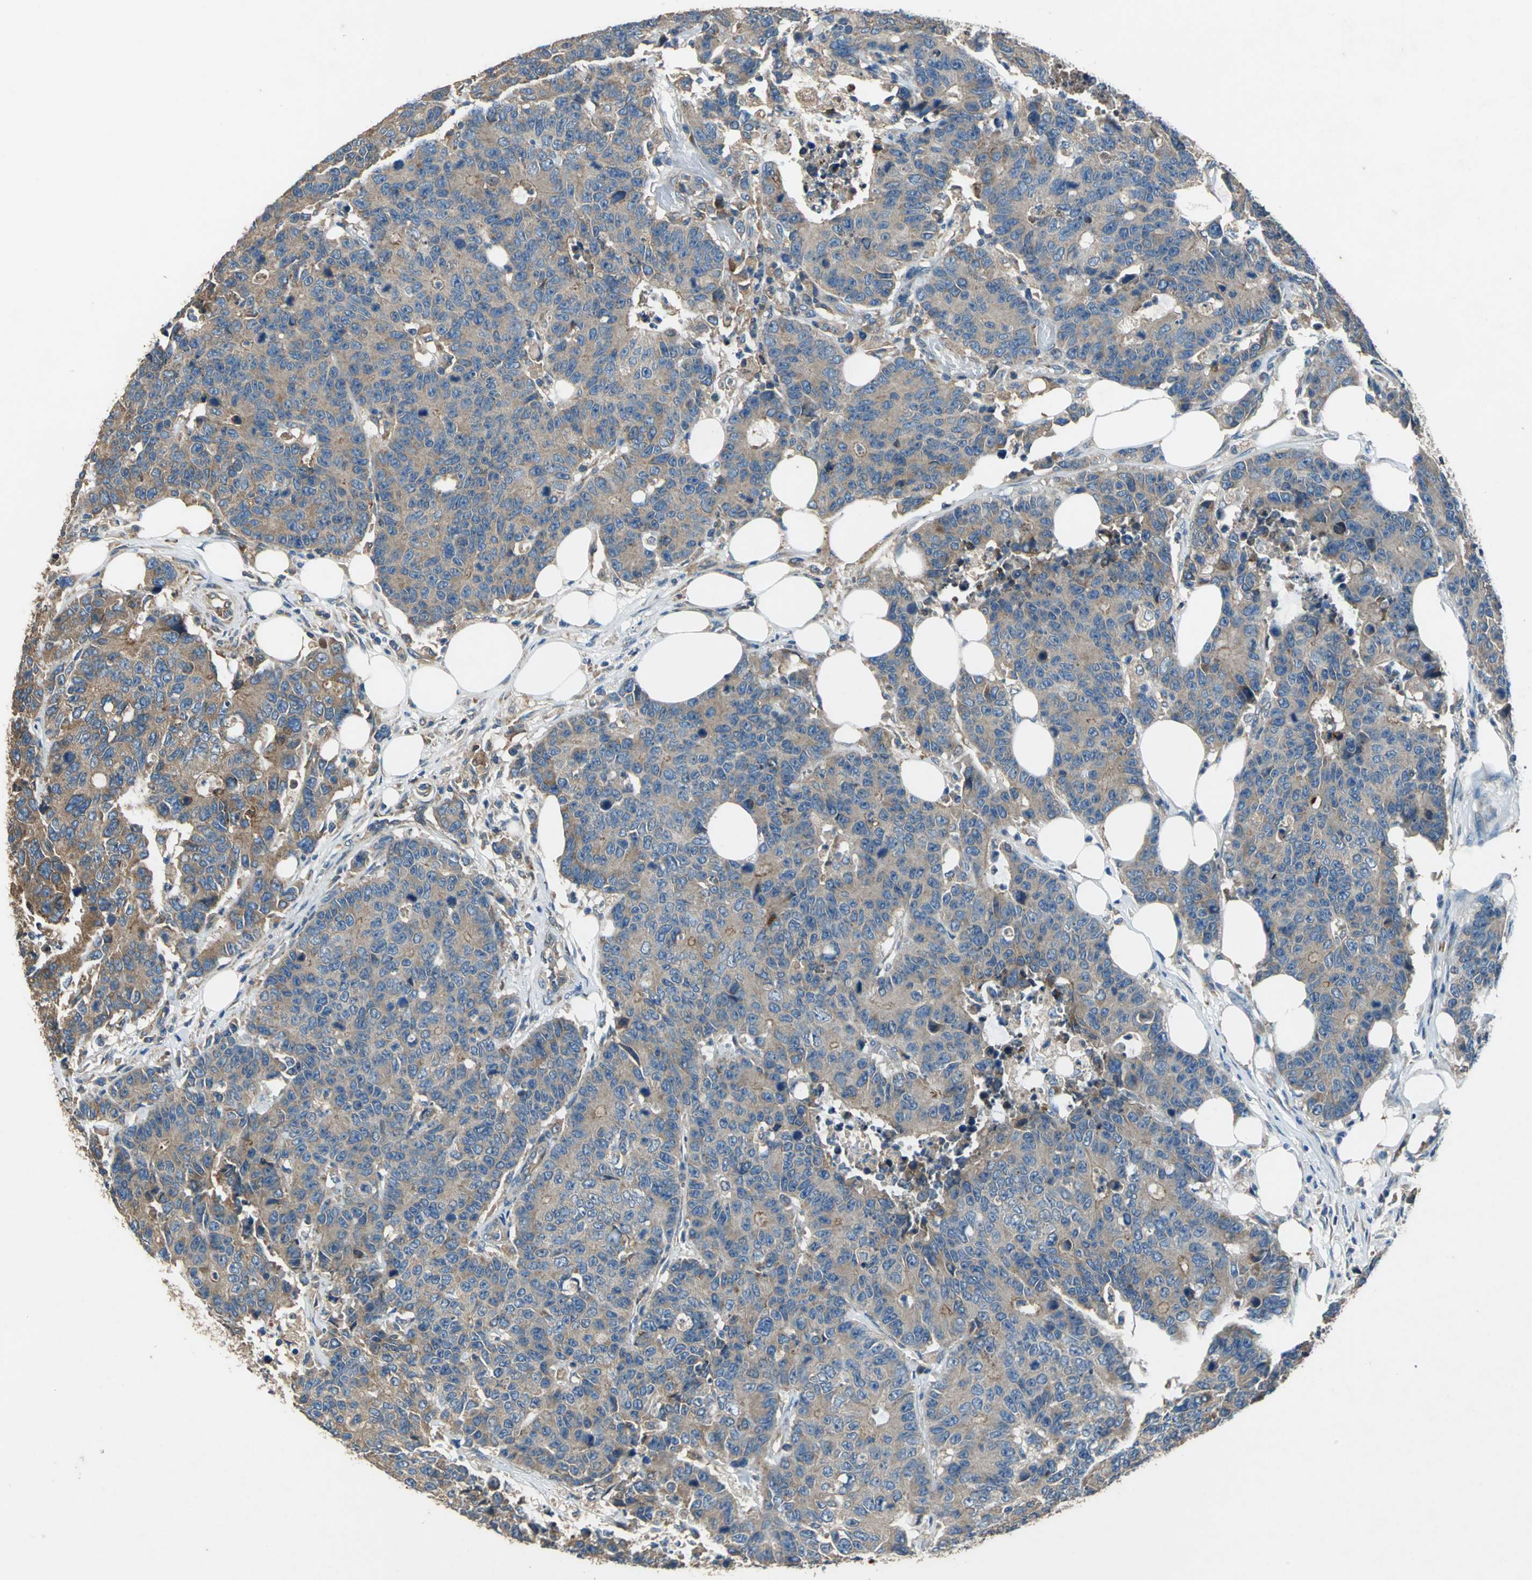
{"staining": {"intensity": "moderate", "quantity": ">75%", "location": "cytoplasmic/membranous"}, "tissue": "colorectal cancer", "cell_type": "Tumor cells", "image_type": "cancer", "snomed": [{"axis": "morphology", "description": "Adenocarcinoma, NOS"}, {"axis": "topography", "description": "Colon"}], "caption": "DAB (3,3'-diaminobenzidine) immunohistochemical staining of human colorectal adenocarcinoma shows moderate cytoplasmic/membranous protein expression in approximately >75% of tumor cells.", "gene": "HEPH", "patient": {"sex": "female", "age": 86}}